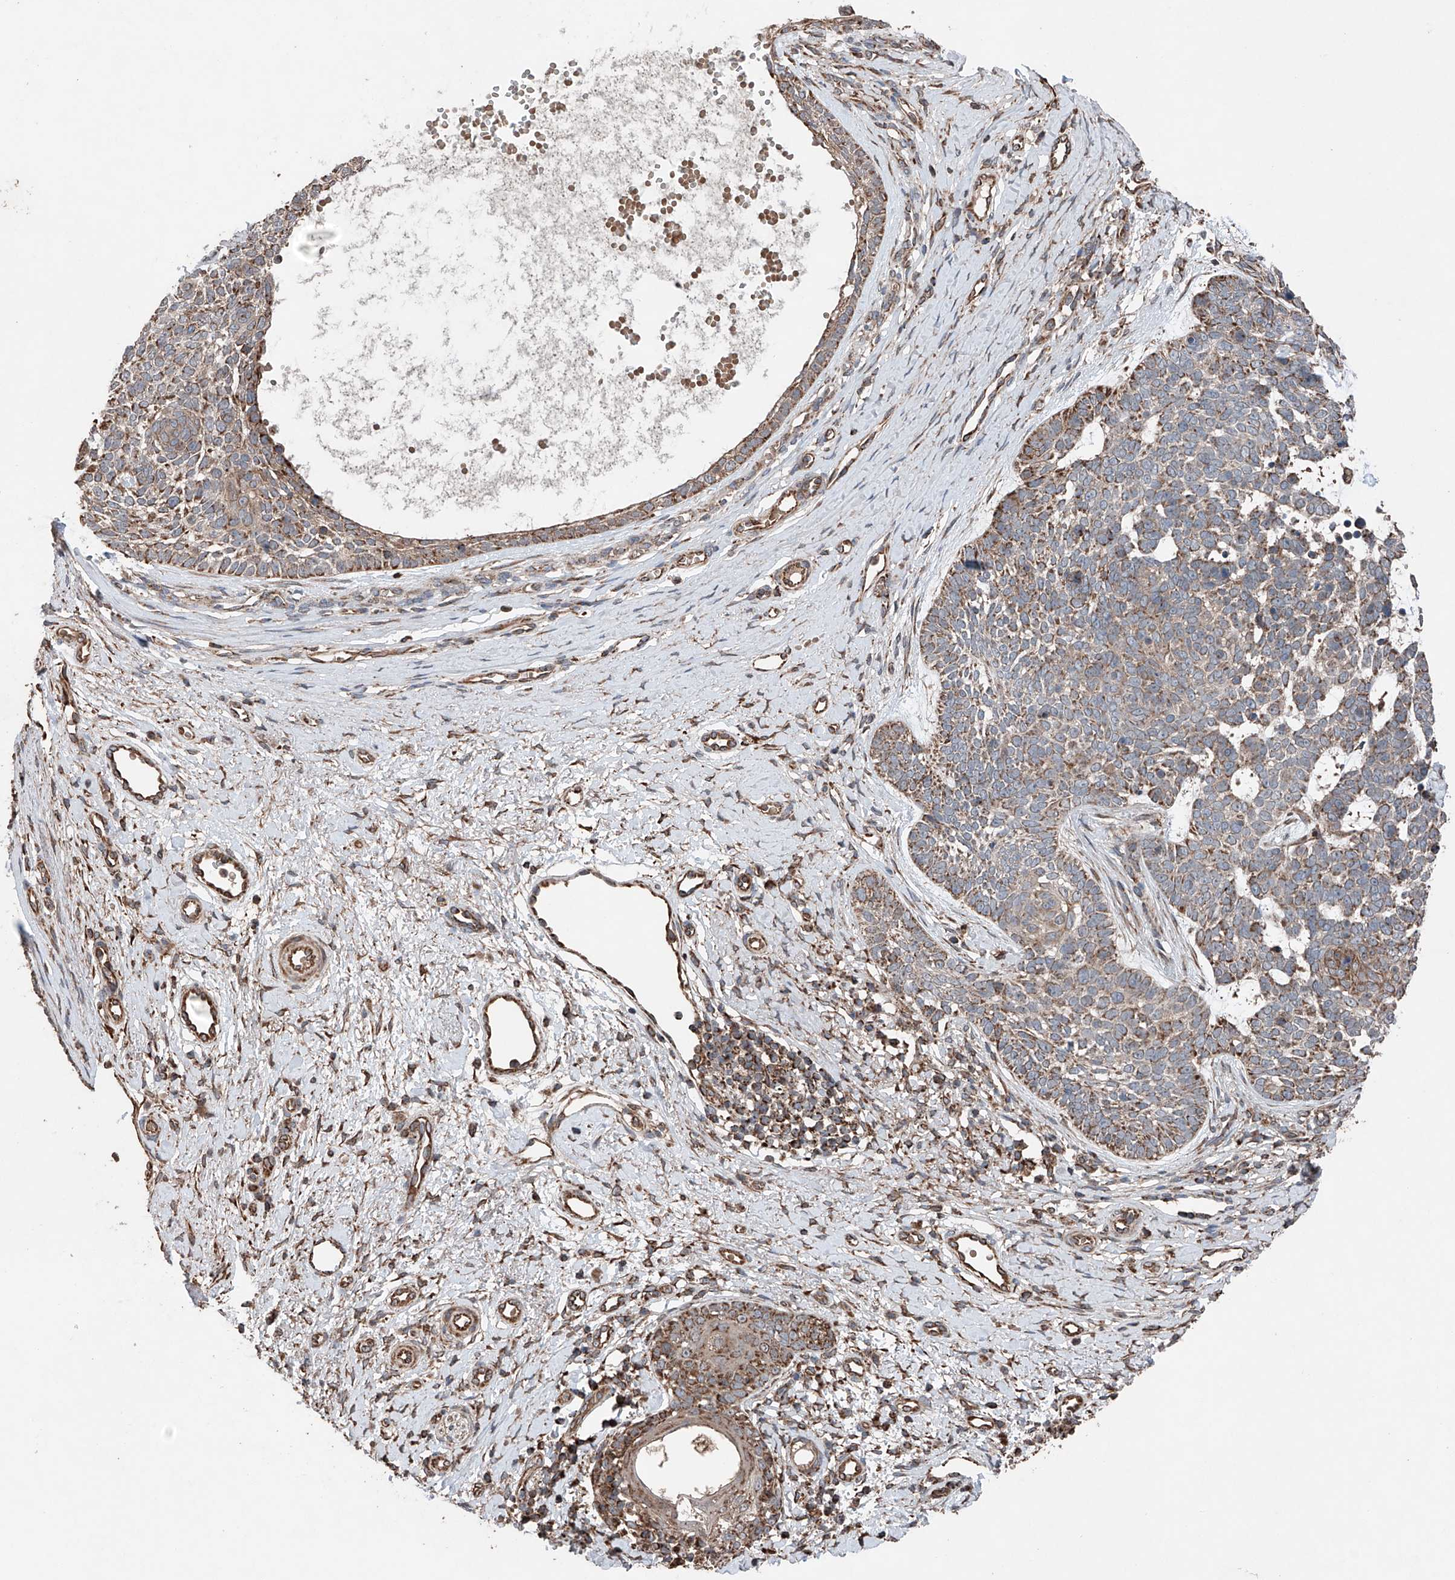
{"staining": {"intensity": "moderate", "quantity": ">75%", "location": "cytoplasmic/membranous"}, "tissue": "skin cancer", "cell_type": "Tumor cells", "image_type": "cancer", "snomed": [{"axis": "morphology", "description": "Basal cell carcinoma"}, {"axis": "topography", "description": "Skin"}], "caption": "Protein expression analysis of human skin basal cell carcinoma reveals moderate cytoplasmic/membranous staining in approximately >75% of tumor cells.", "gene": "AP4B1", "patient": {"sex": "female", "age": 81}}